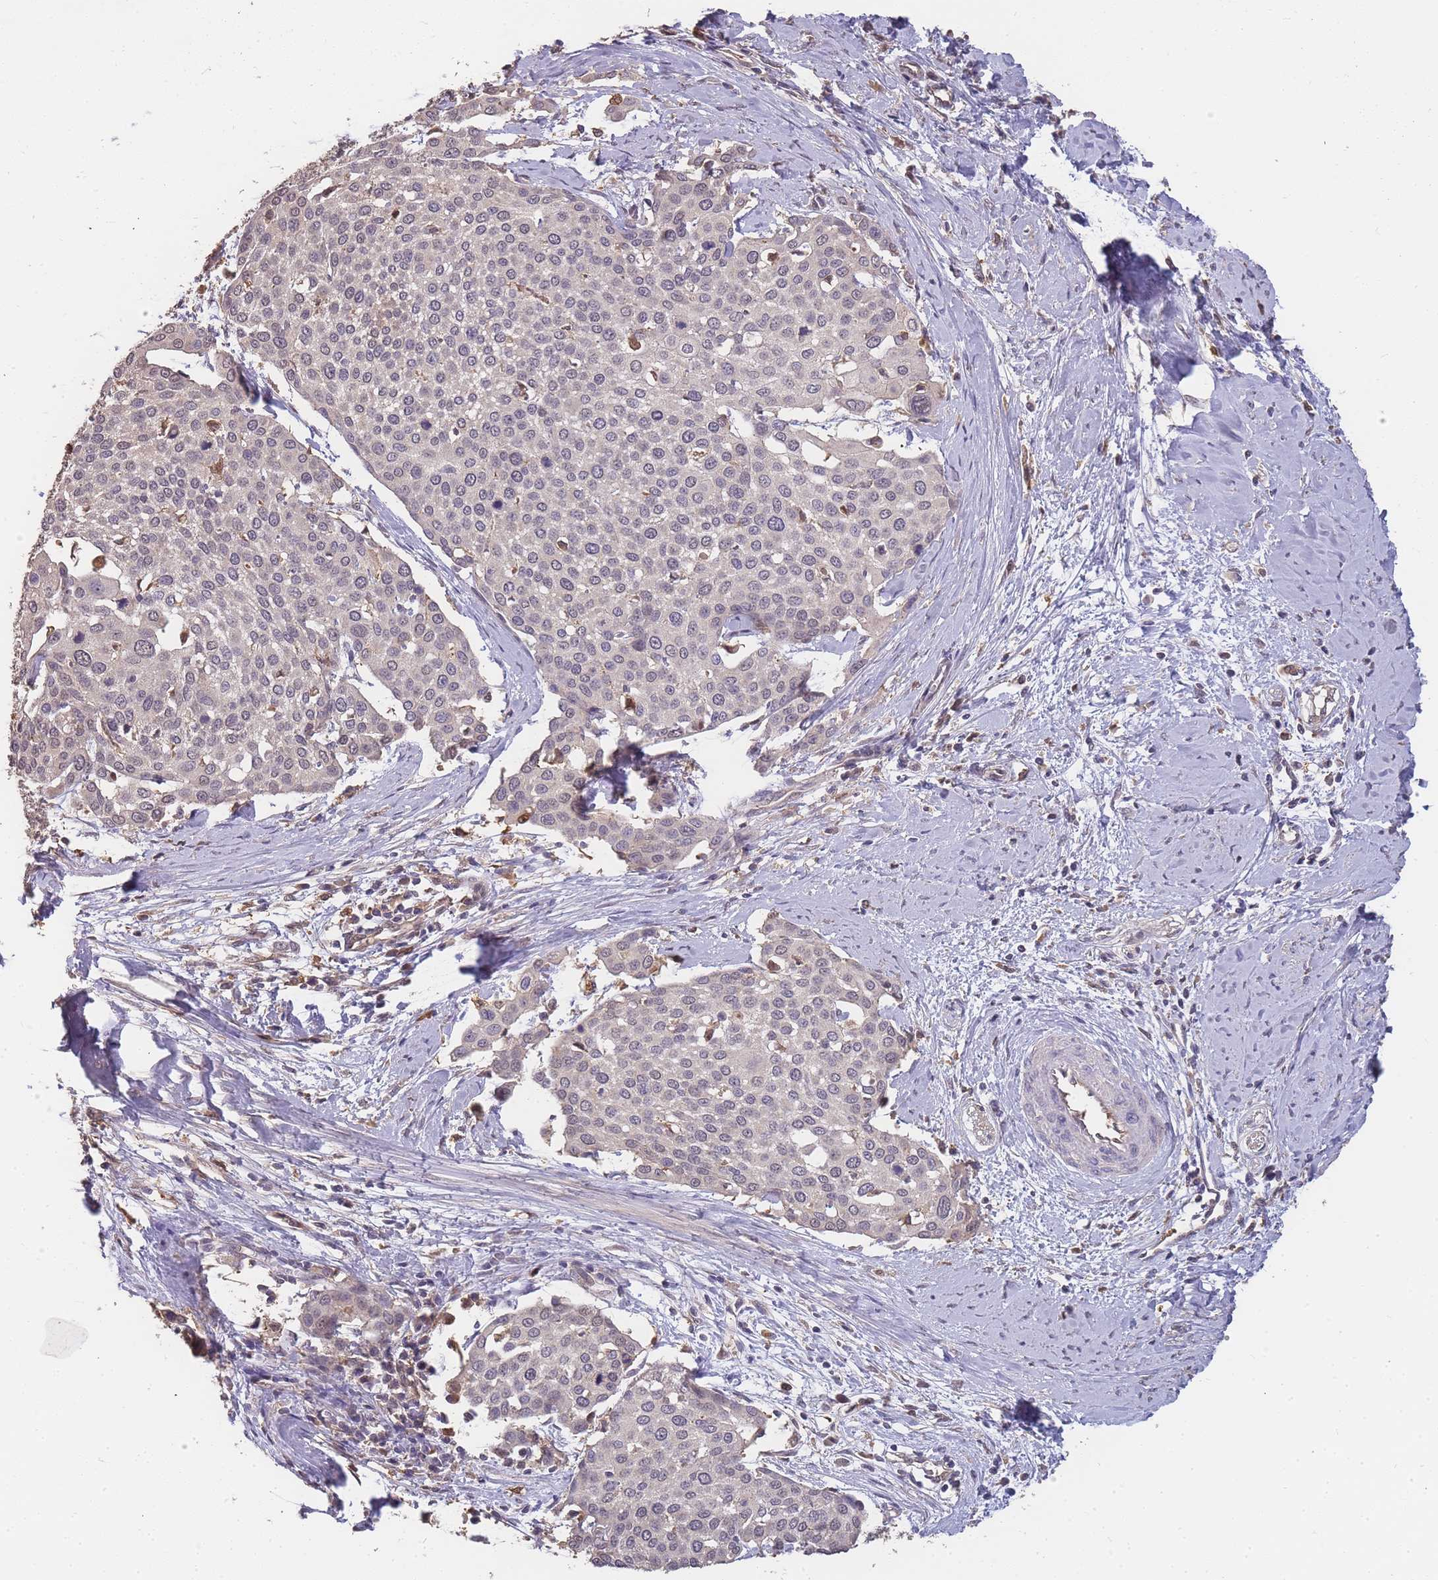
{"staining": {"intensity": "negative", "quantity": "none", "location": "none"}, "tissue": "cervical cancer", "cell_type": "Tumor cells", "image_type": "cancer", "snomed": [{"axis": "morphology", "description": "Squamous cell carcinoma, NOS"}, {"axis": "topography", "description": "Cervix"}], "caption": "The image demonstrates no significant expression in tumor cells of squamous cell carcinoma (cervical).", "gene": "CDKN2AIPNL", "patient": {"sex": "female", "age": 44}}